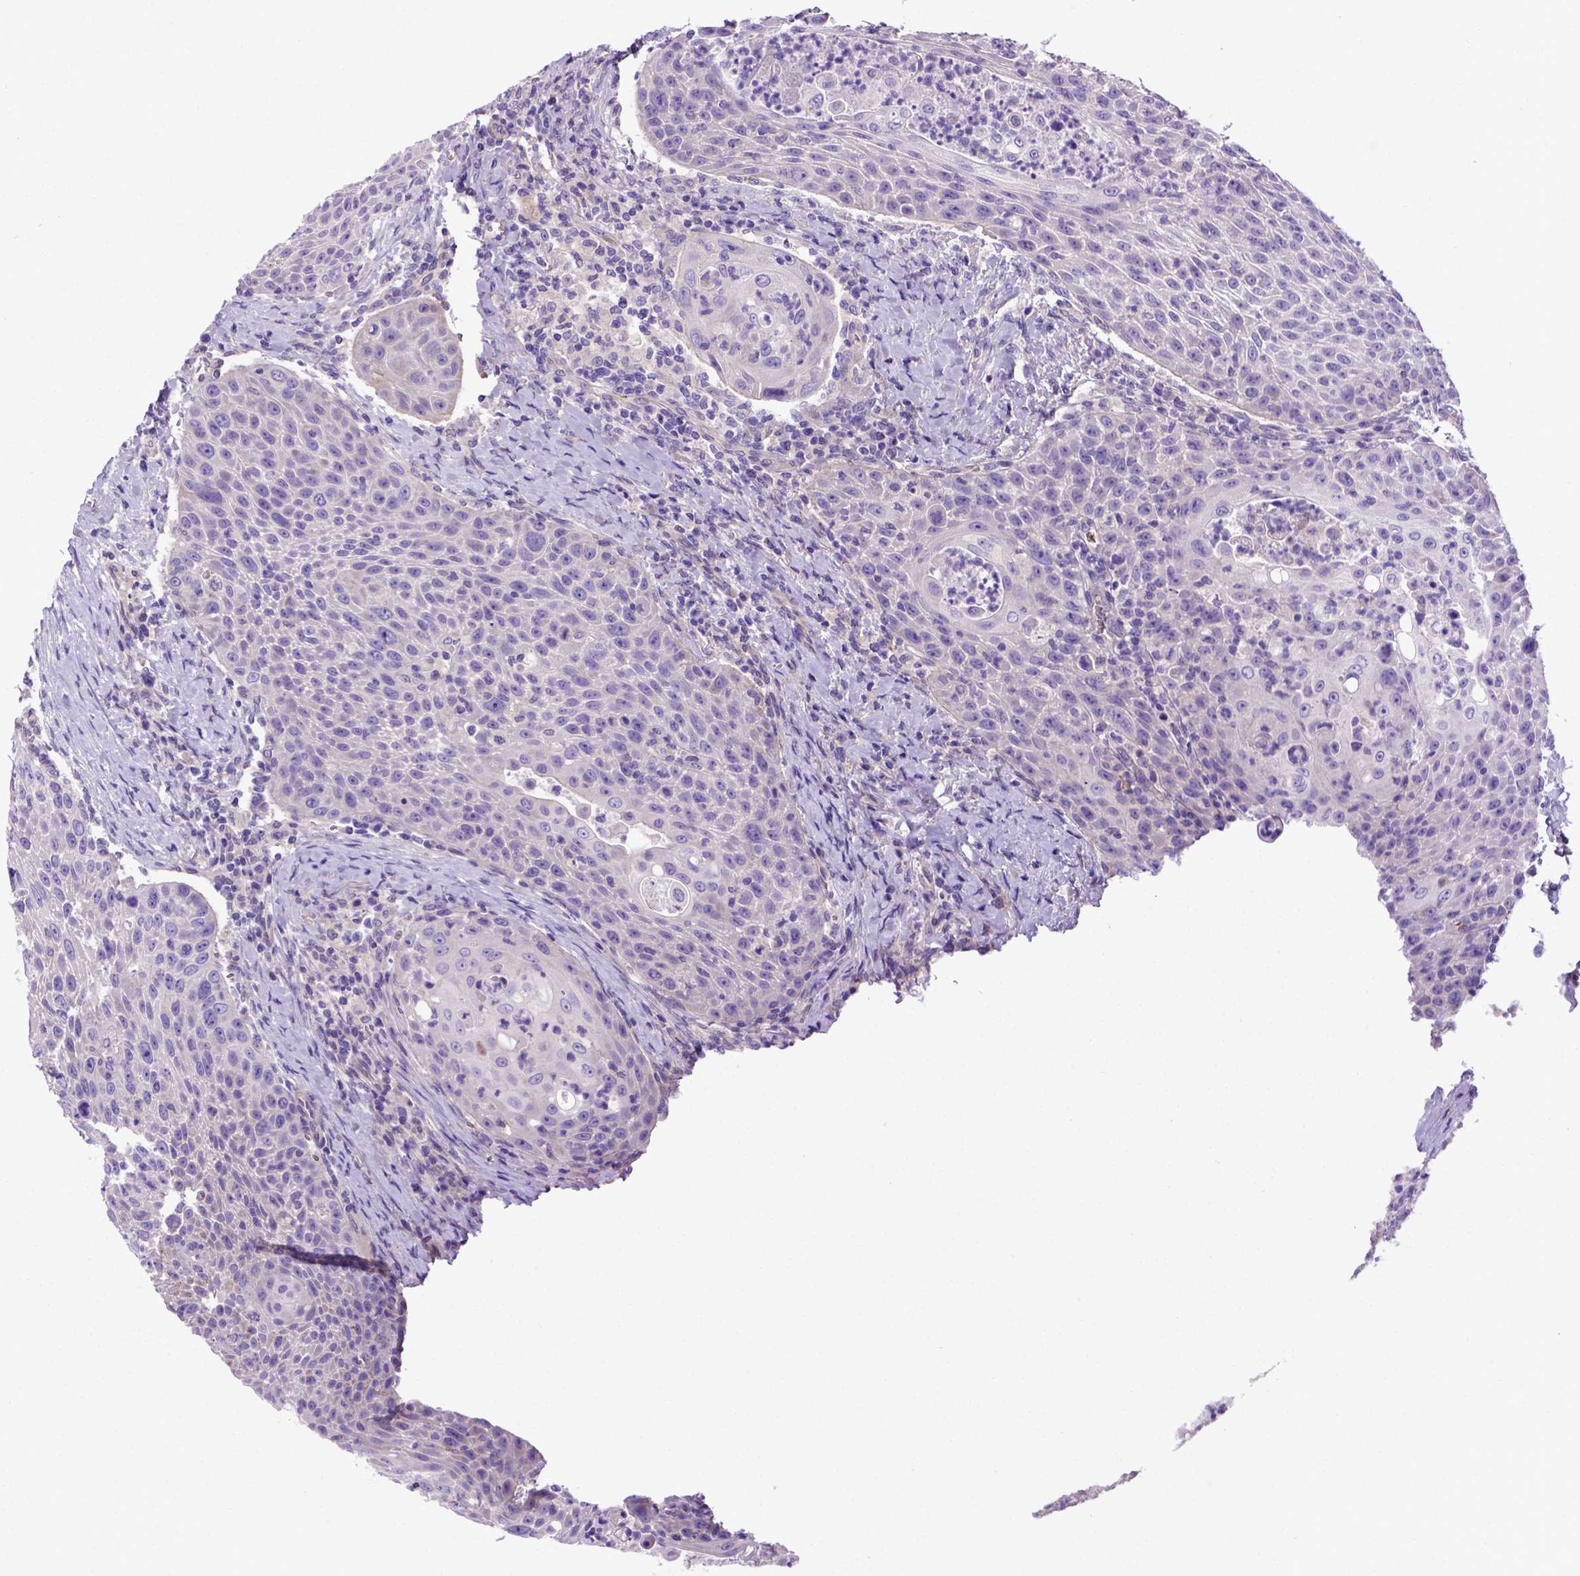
{"staining": {"intensity": "negative", "quantity": "none", "location": "none"}, "tissue": "head and neck cancer", "cell_type": "Tumor cells", "image_type": "cancer", "snomed": [{"axis": "morphology", "description": "Squamous cell carcinoma, NOS"}, {"axis": "topography", "description": "Head-Neck"}], "caption": "Head and neck cancer was stained to show a protein in brown. There is no significant expression in tumor cells.", "gene": "ADAM12", "patient": {"sex": "male", "age": 69}}